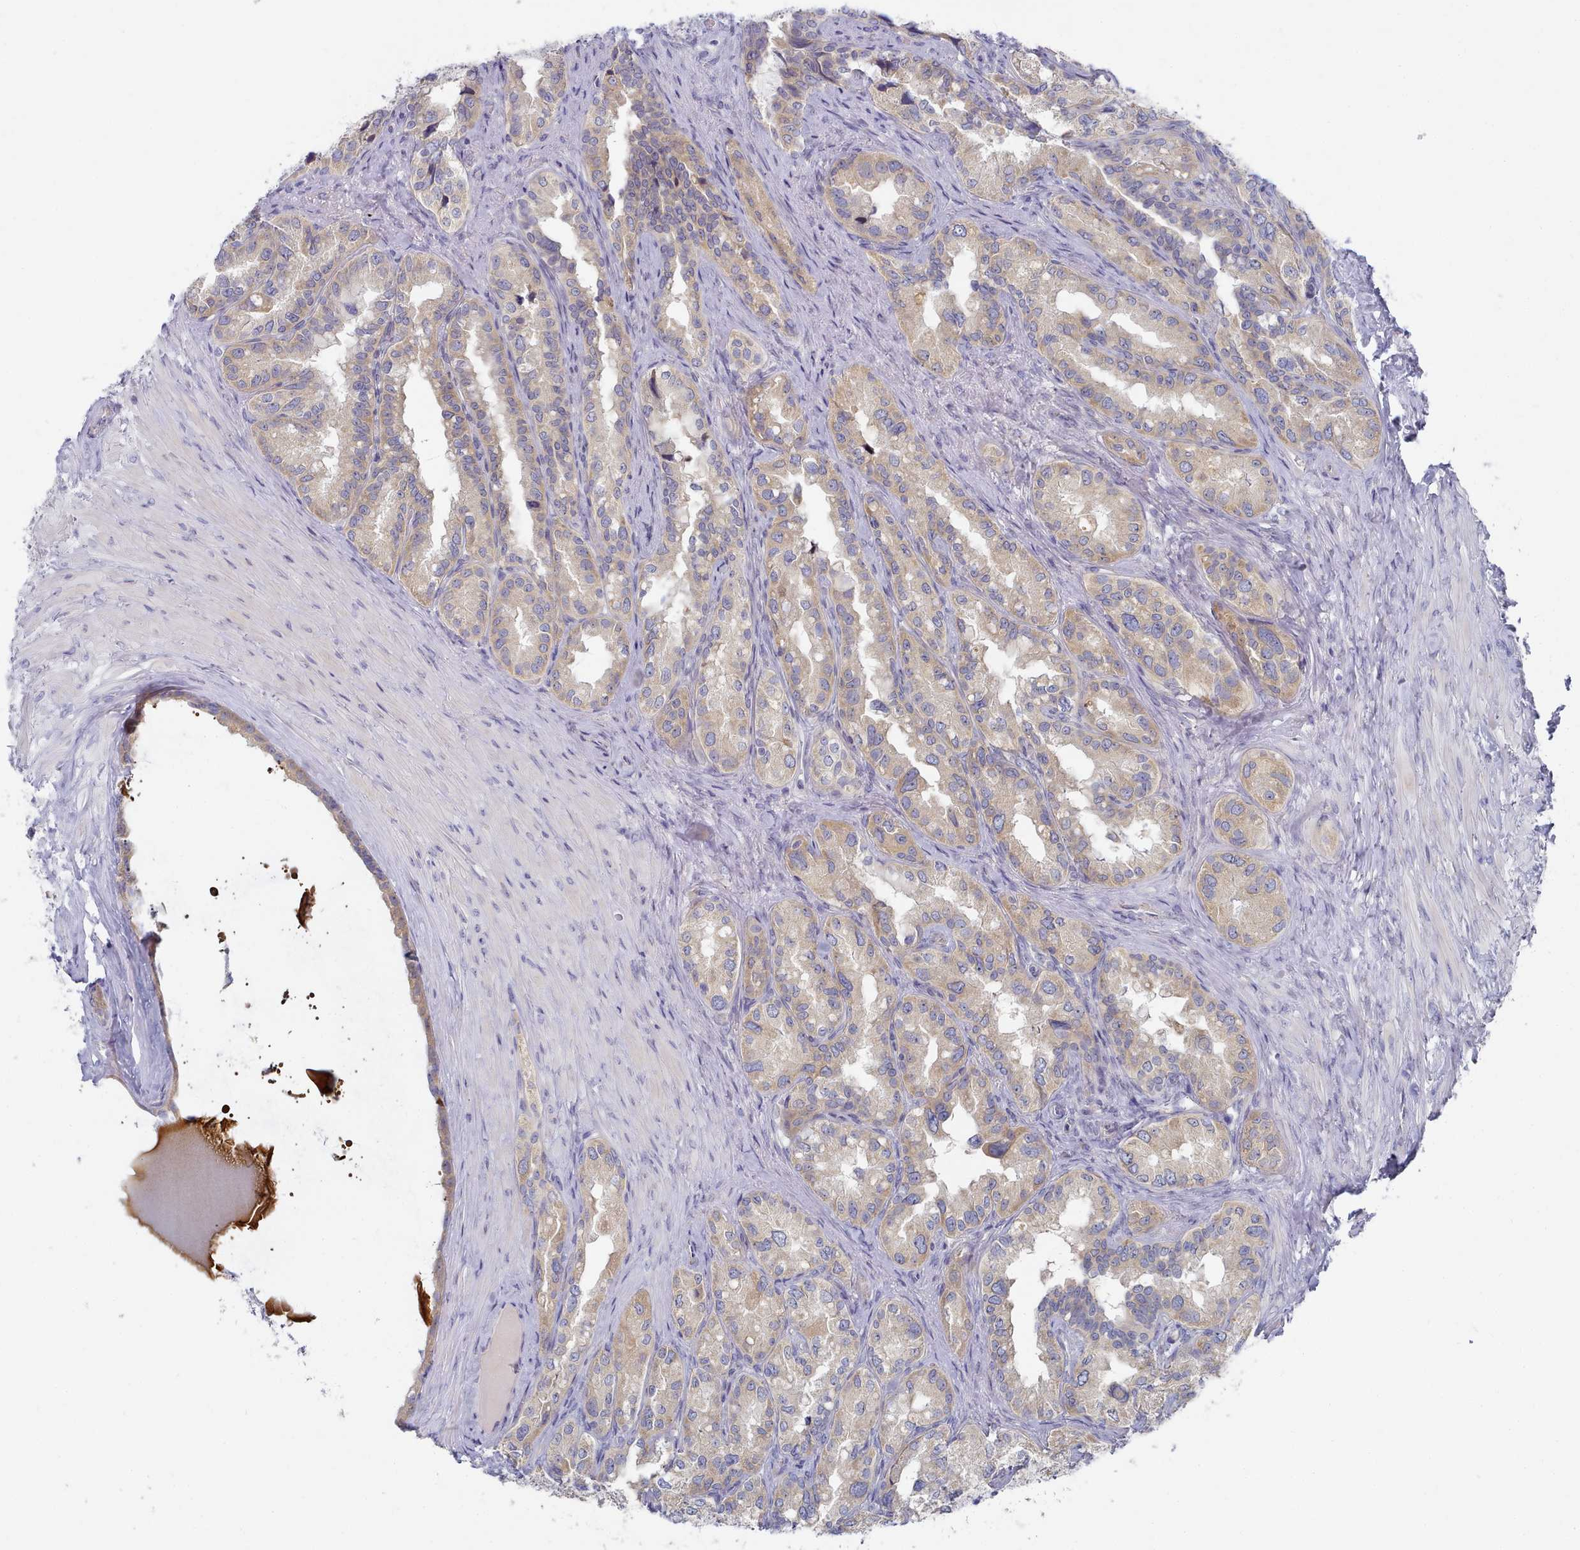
{"staining": {"intensity": "moderate", "quantity": "25%-75%", "location": "cytoplasmic/membranous"}, "tissue": "seminal vesicle", "cell_type": "Glandular cells", "image_type": "normal", "snomed": [{"axis": "morphology", "description": "Normal tissue, NOS"}, {"axis": "topography", "description": "Seminal veicle"}, {"axis": "topography", "description": "Peripheral nerve tissue"}], "caption": "Seminal vesicle stained with DAB immunohistochemistry exhibits medium levels of moderate cytoplasmic/membranous positivity in about 25%-75% of glandular cells.", "gene": "TYW1B", "patient": {"sex": "male", "age": 67}}